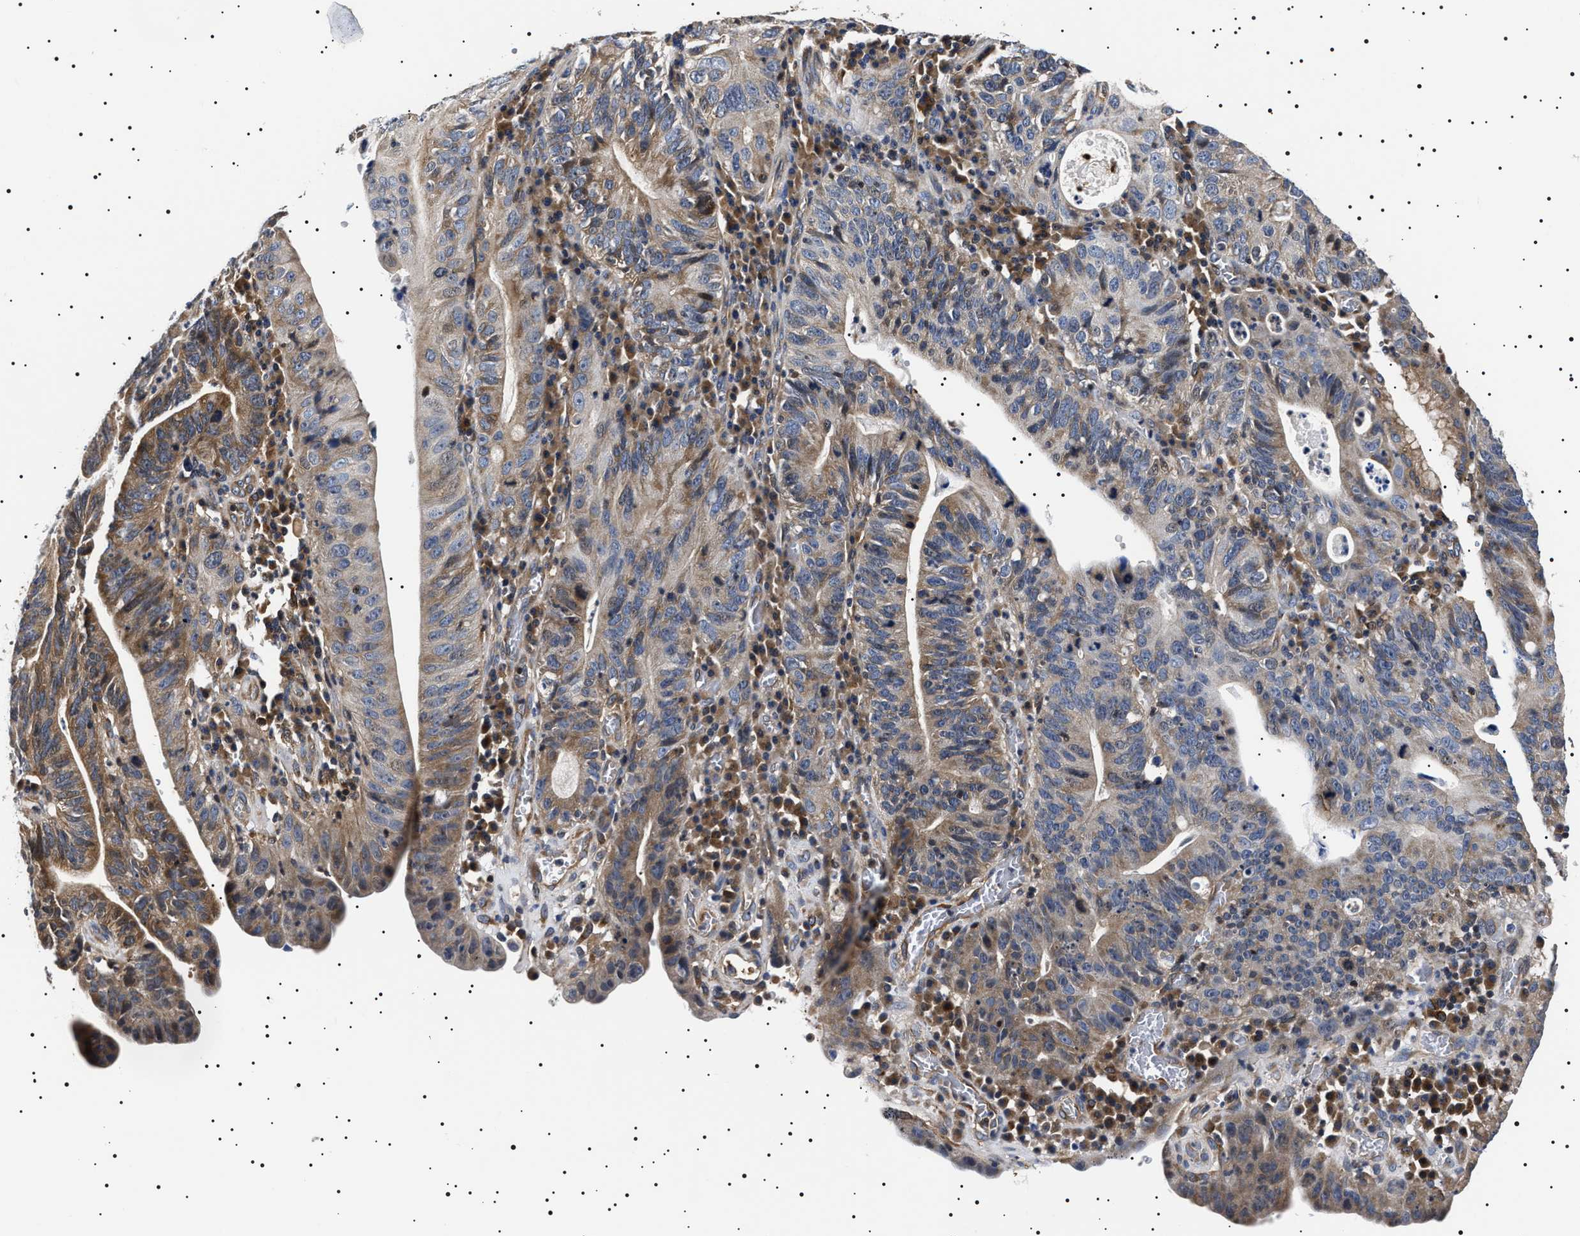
{"staining": {"intensity": "weak", "quantity": ">75%", "location": "cytoplasmic/membranous,nuclear"}, "tissue": "stomach cancer", "cell_type": "Tumor cells", "image_type": "cancer", "snomed": [{"axis": "morphology", "description": "Adenocarcinoma, NOS"}, {"axis": "topography", "description": "Stomach"}], "caption": "Human stomach cancer stained for a protein (brown) shows weak cytoplasmic/membranous and nuclear positive staining in about >75% of tumor cells.", "gene": "SLC4A7", "patient": {"sex": "male", "age": 59}}